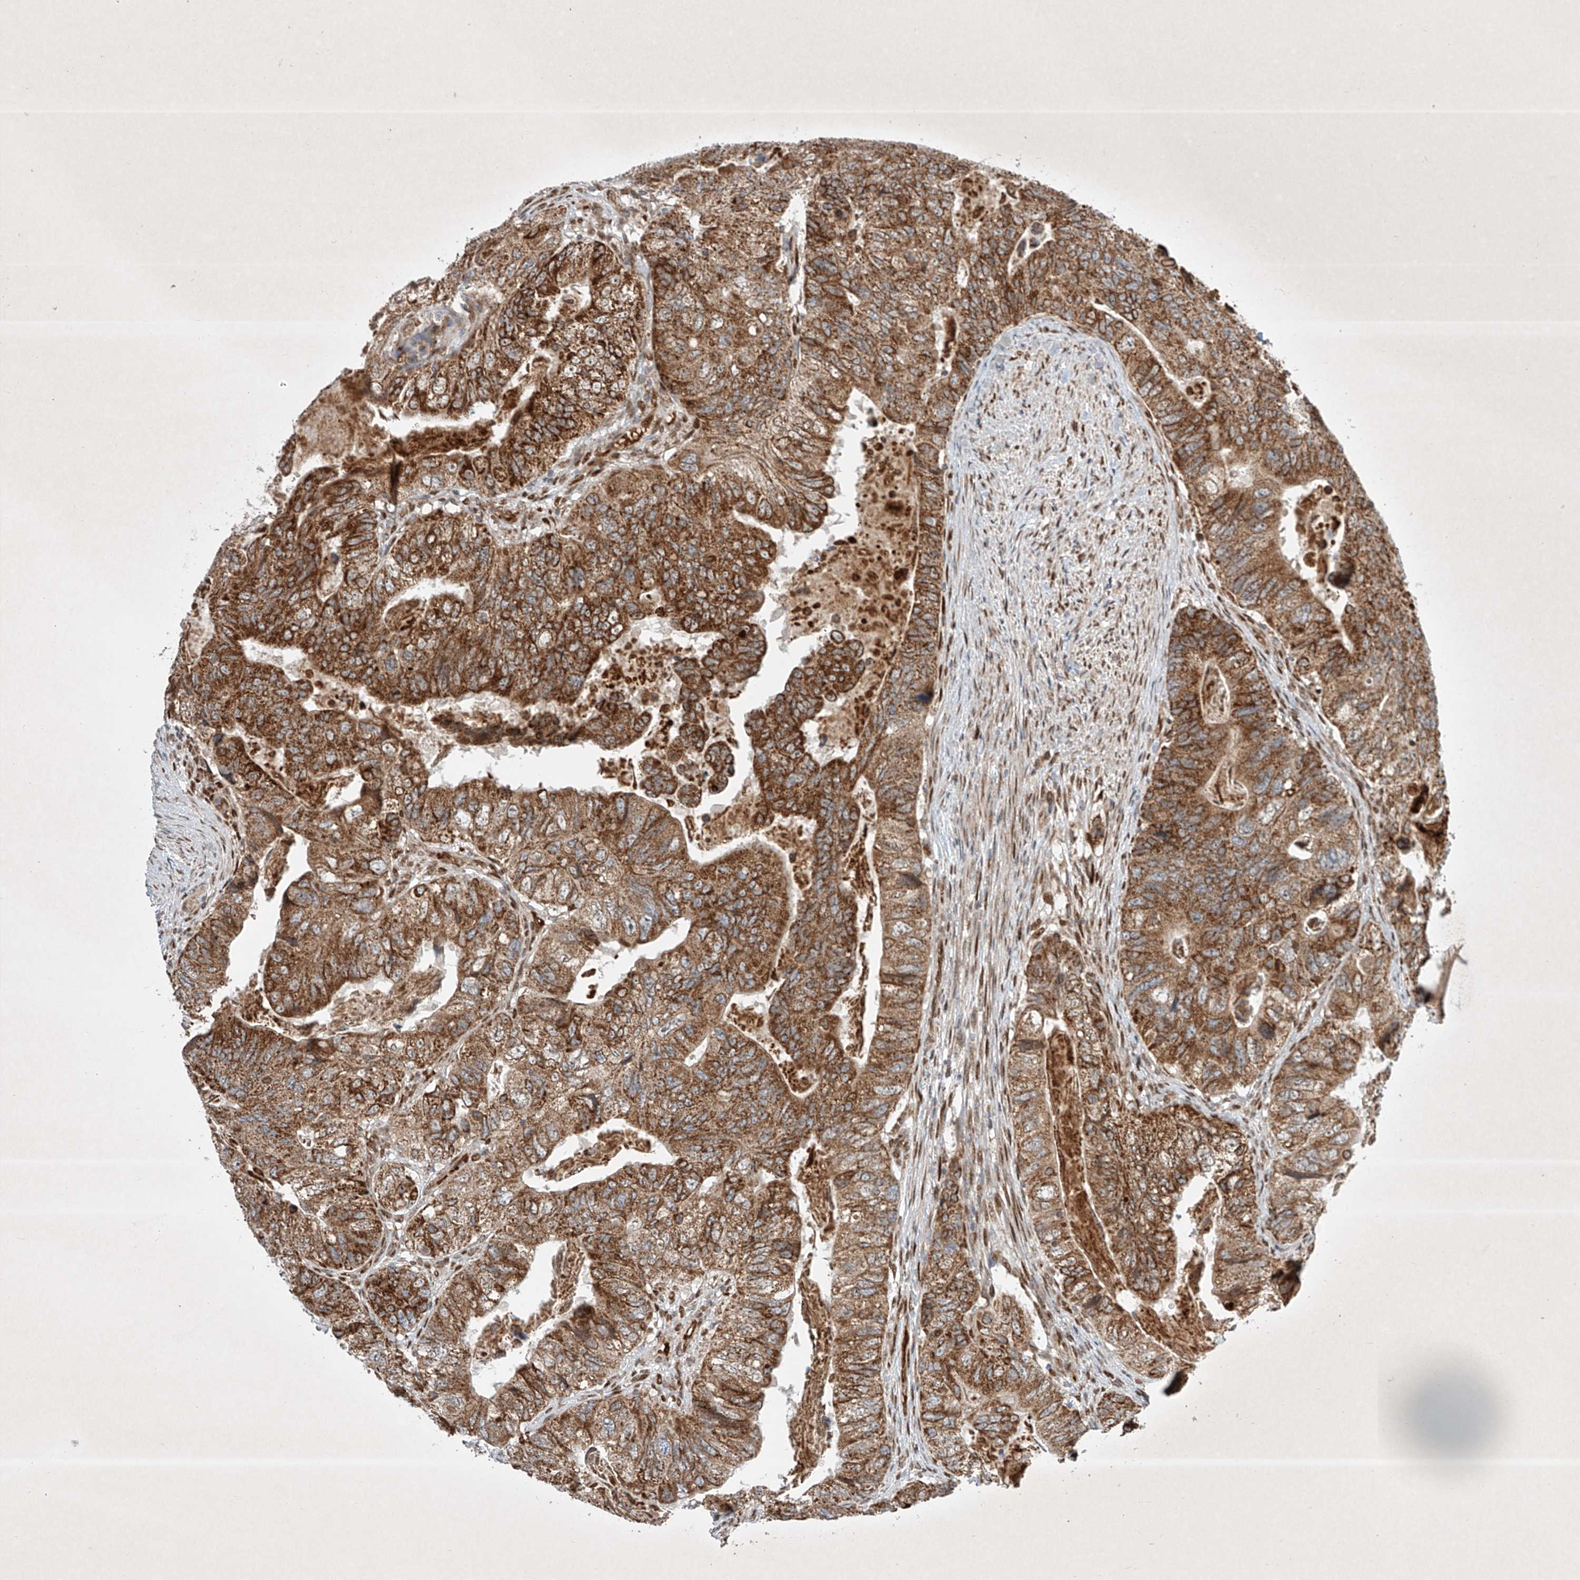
{"staining": {"intensity": "strong", "quantity": ">75%", "location": "cytoplasmic/membranous"}, "tissue": "colorectal cancer", "cell_type": "Tumor cells", "image_type": "cancer", "snomed": [{"axis": "morphology", "description": "Adenocarcinoma, NOS"}, {"axis": "topography", "description": "Rectum"}], "caption": "Tumor cells reveal high levels of strong cytoplasmic/membranous positivity in approximately >75% of cells in colorectal cancer.", "gene": "EPG5", "patient": {"sex": "male", "age": 63}}